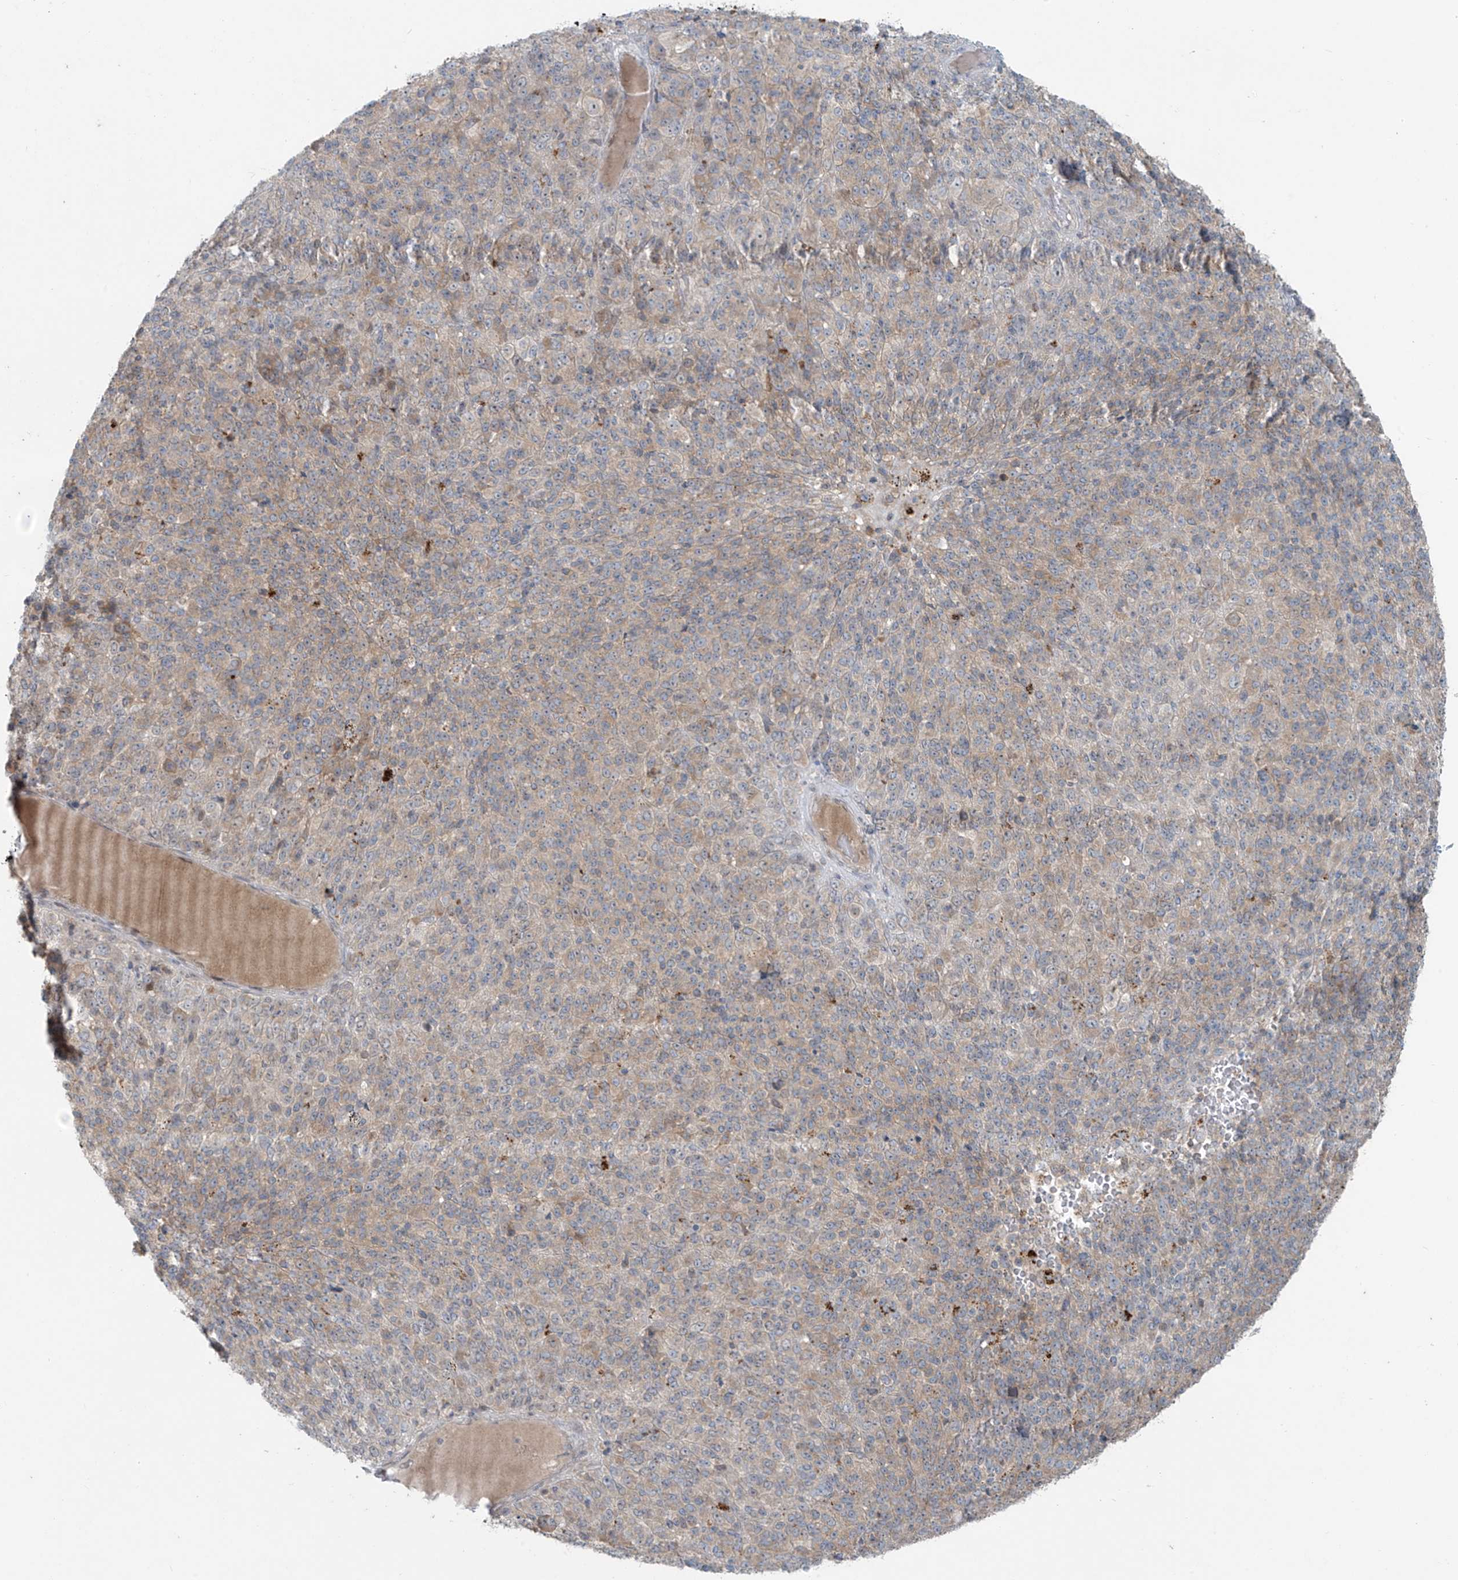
{"staining": {"intensity": "weak", "quantity": "<25%", "location": "cytoplasmic/membranous"}, "tissue": "melanoma", "cell_type": "Tumor cells", "image_type": "cancer", "snomed": [{"axis": "morphology", "description": "Malignant melanoma, Metastatic site"}, {"axis": "topography", "description": "Brain"}], "caption": "This is an immunohistochemistry (IHC) image of human melanoma. There is no expression in tumor cells.", "gene": "PPAT", "patient": {"sex": "female", "age": 56}}